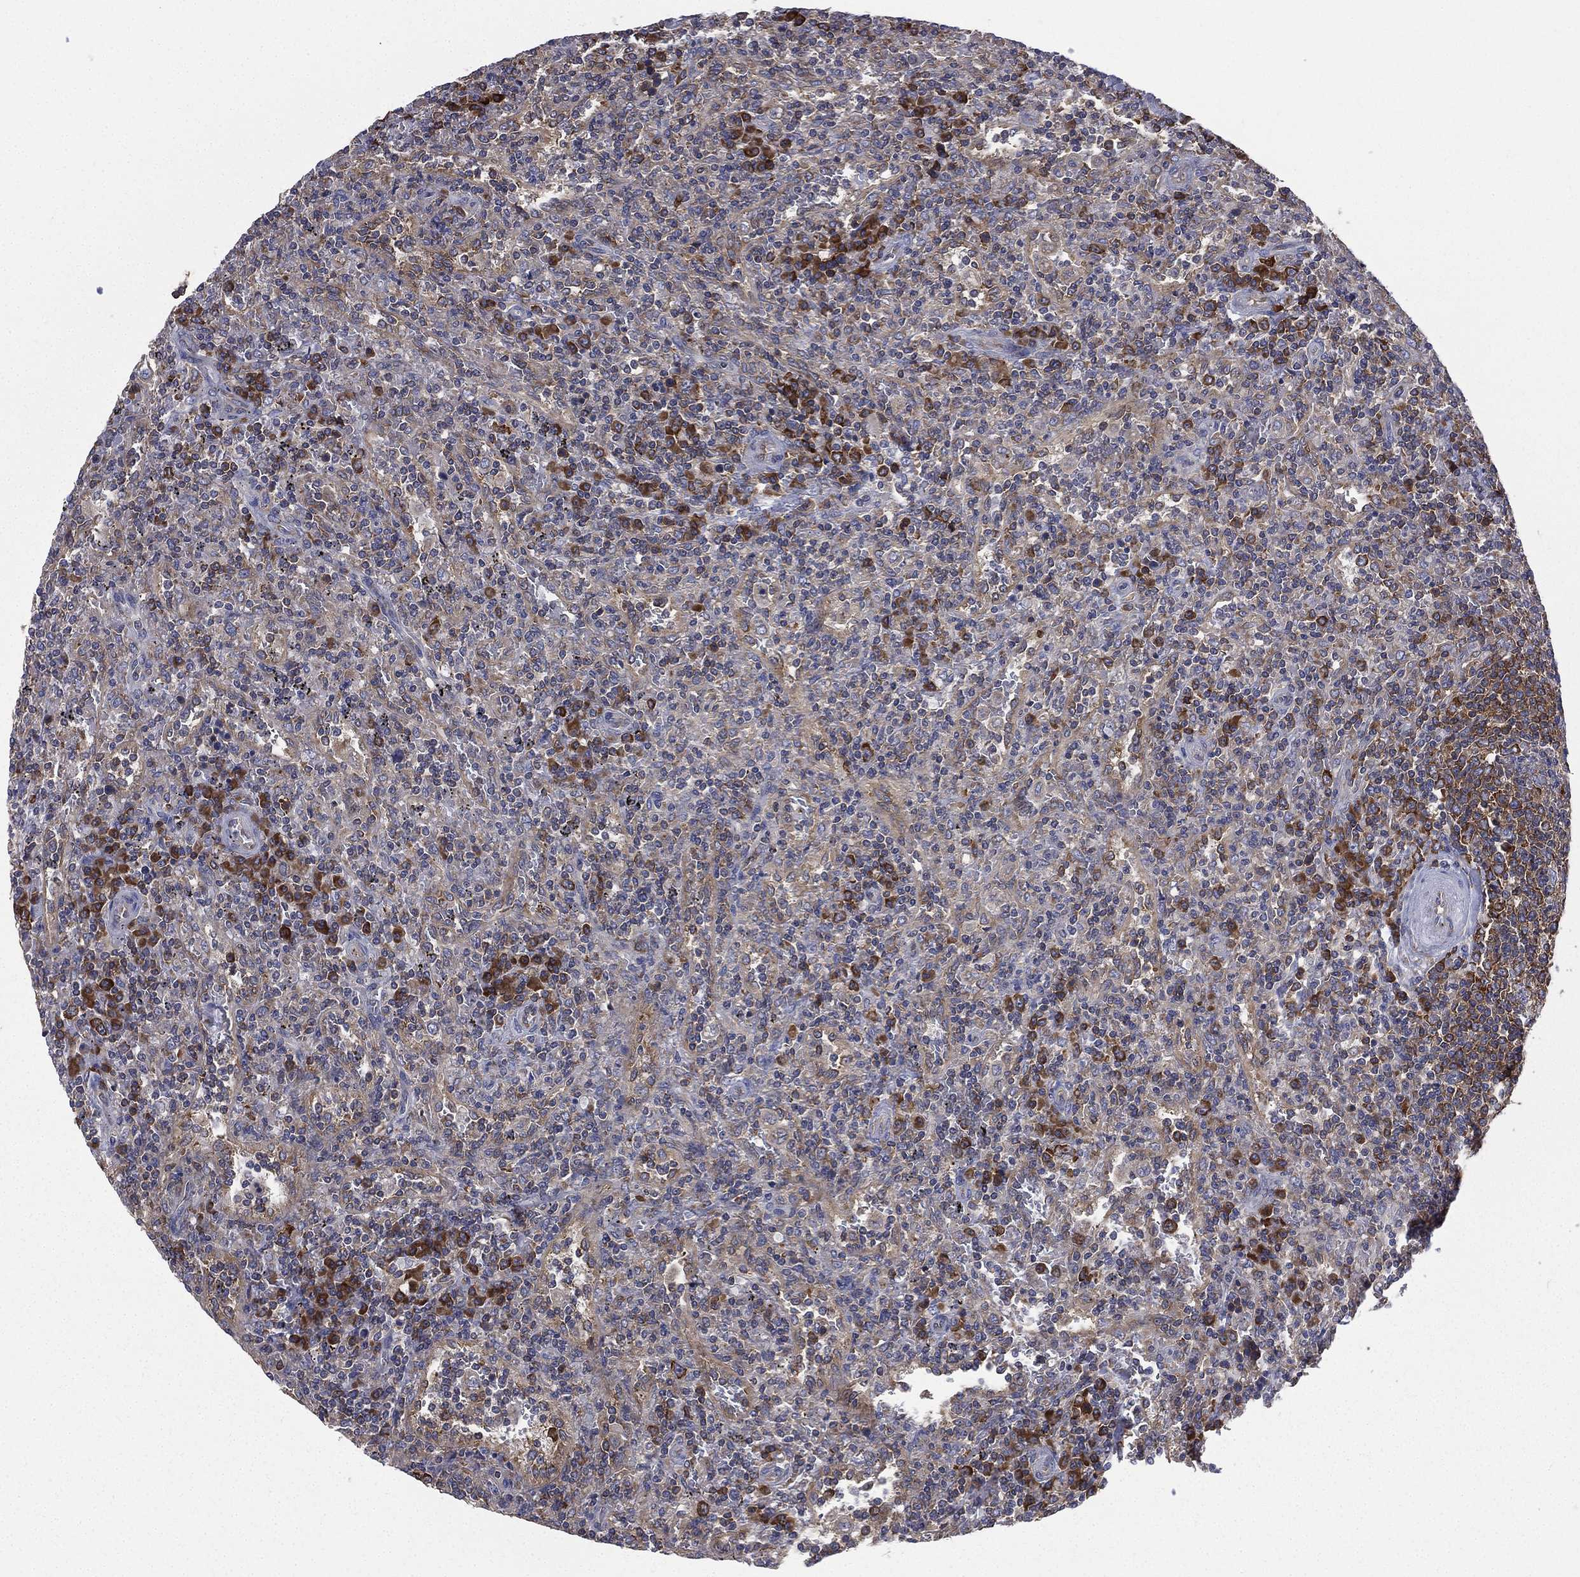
{"staining": {"intensity": "strong", "quantity": "<25%", "location": "cytoplasmic/membranous"}, "tissue": "lymphoma", "cell_type": "Tumor cells", "image_type": "cancer", "snomed": [{"axis": "morphology", "description": "Malignant lymphoma, non-Hodgkin's type, Low grade"}, {"axis": "topography", "description": "Spleen"}], "caption": "Protein expression analysis of lymphoma displays strong cytoplasmic/membranous positivity in approximately <25% of tumor cells.", "gene": "FARSA", "patient": {"sex": "male", "age": 62}}